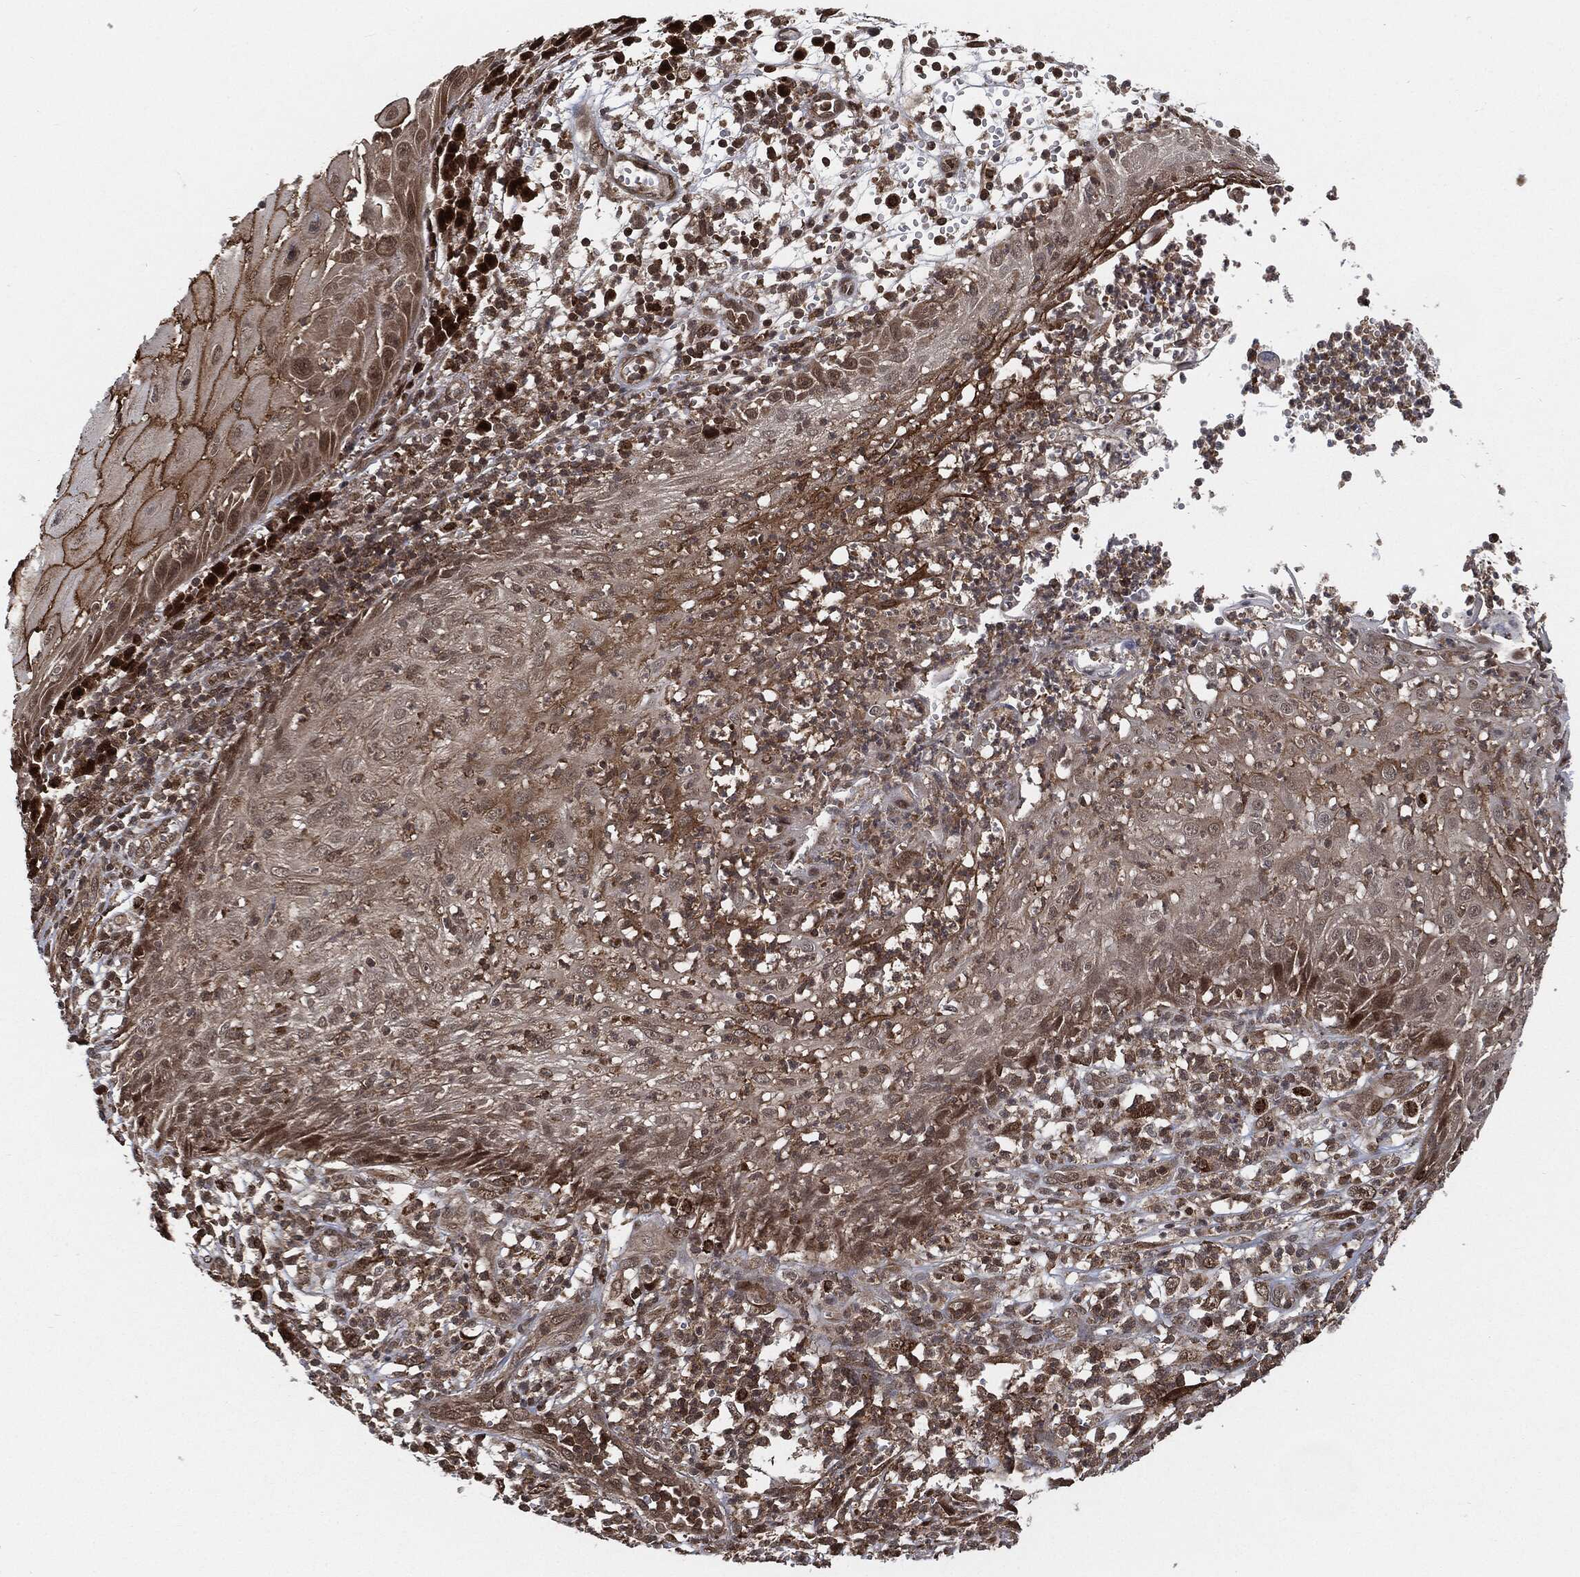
{"staining": {"intensity": "weak", "quantity": "<25%", "location": "cytoplasmic/membranous,nuclear"}, "tissue": "skin cancer", "cell_type": "Tumor cells", "image_type": "cancer", "snomed": [{"axis": "morphology", "description": "Normal tissue, NOS"}, {"axis": "morphology", "description": "Squamous cell carcinoma, NOS"}, {"axis": "topography", "description": "Skin"}], "caption": "Immunohistochemical staining of human squamous cell carcinoma (skin) displays no significant staining in tumor cells.", "gene": "CUTA", "patient": {"sex": "male", "age": 79}}